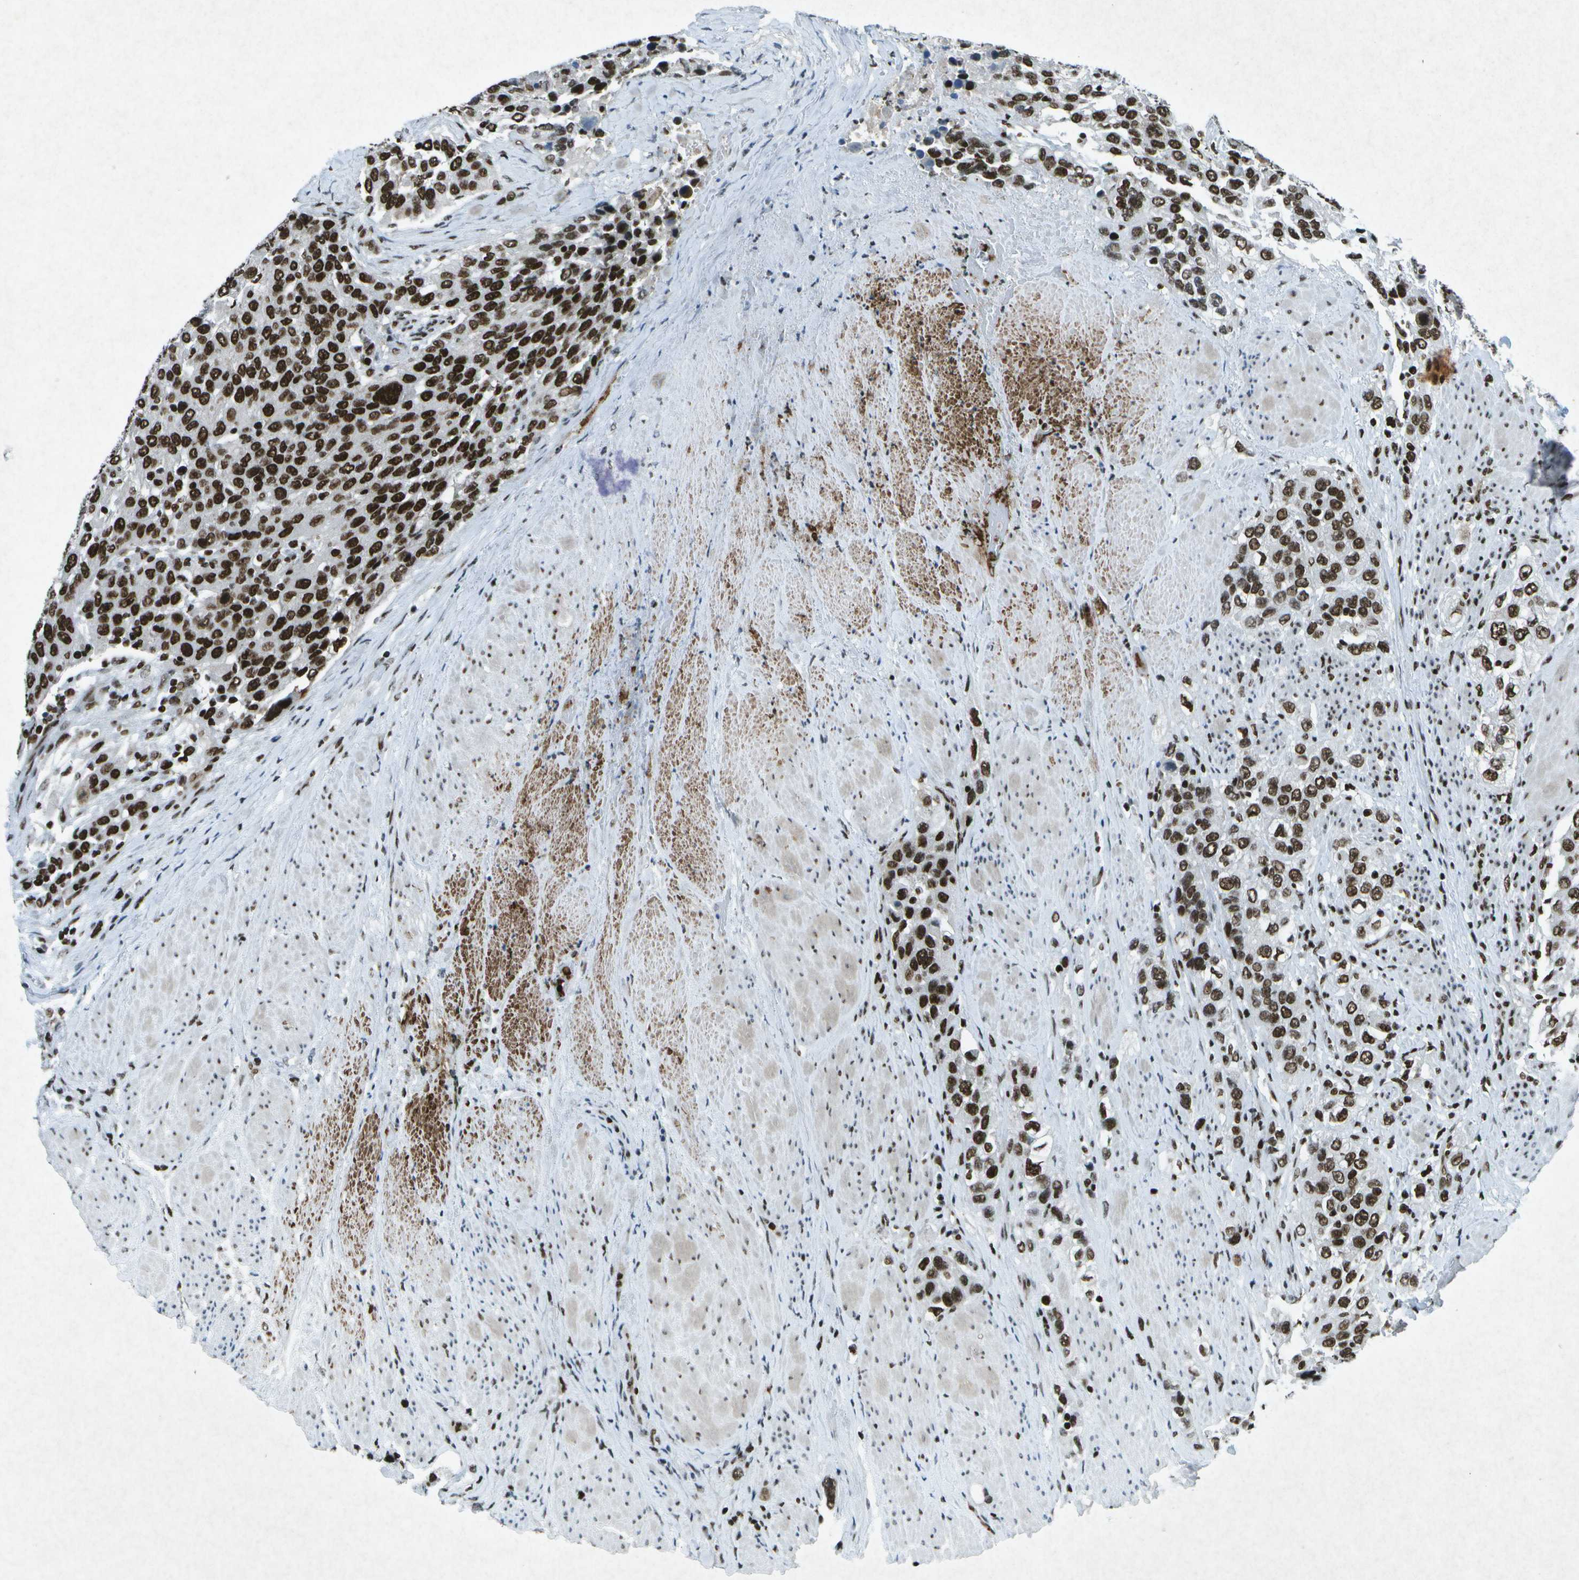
{"staining": {"intensity": "strong", "quantity": ">75%", "location": "nuclear"}, "tissue": "urothelial cancer", "cell_type": "Tumor cells", "image_type": "cancer", "snomed": [{"axis": "morphology", "description": "Urothelial carcinoma, High grade"}, {"axis": "topography", "description": "Urinary bladder"}], "caption": "A photomicrograph of high-grade urothelial carcinoma stained for a protein reveals strong nuclear brown staining in tumor cells.", "gene": "MTA2", "patient": {"sex": "female", "age": 80}}